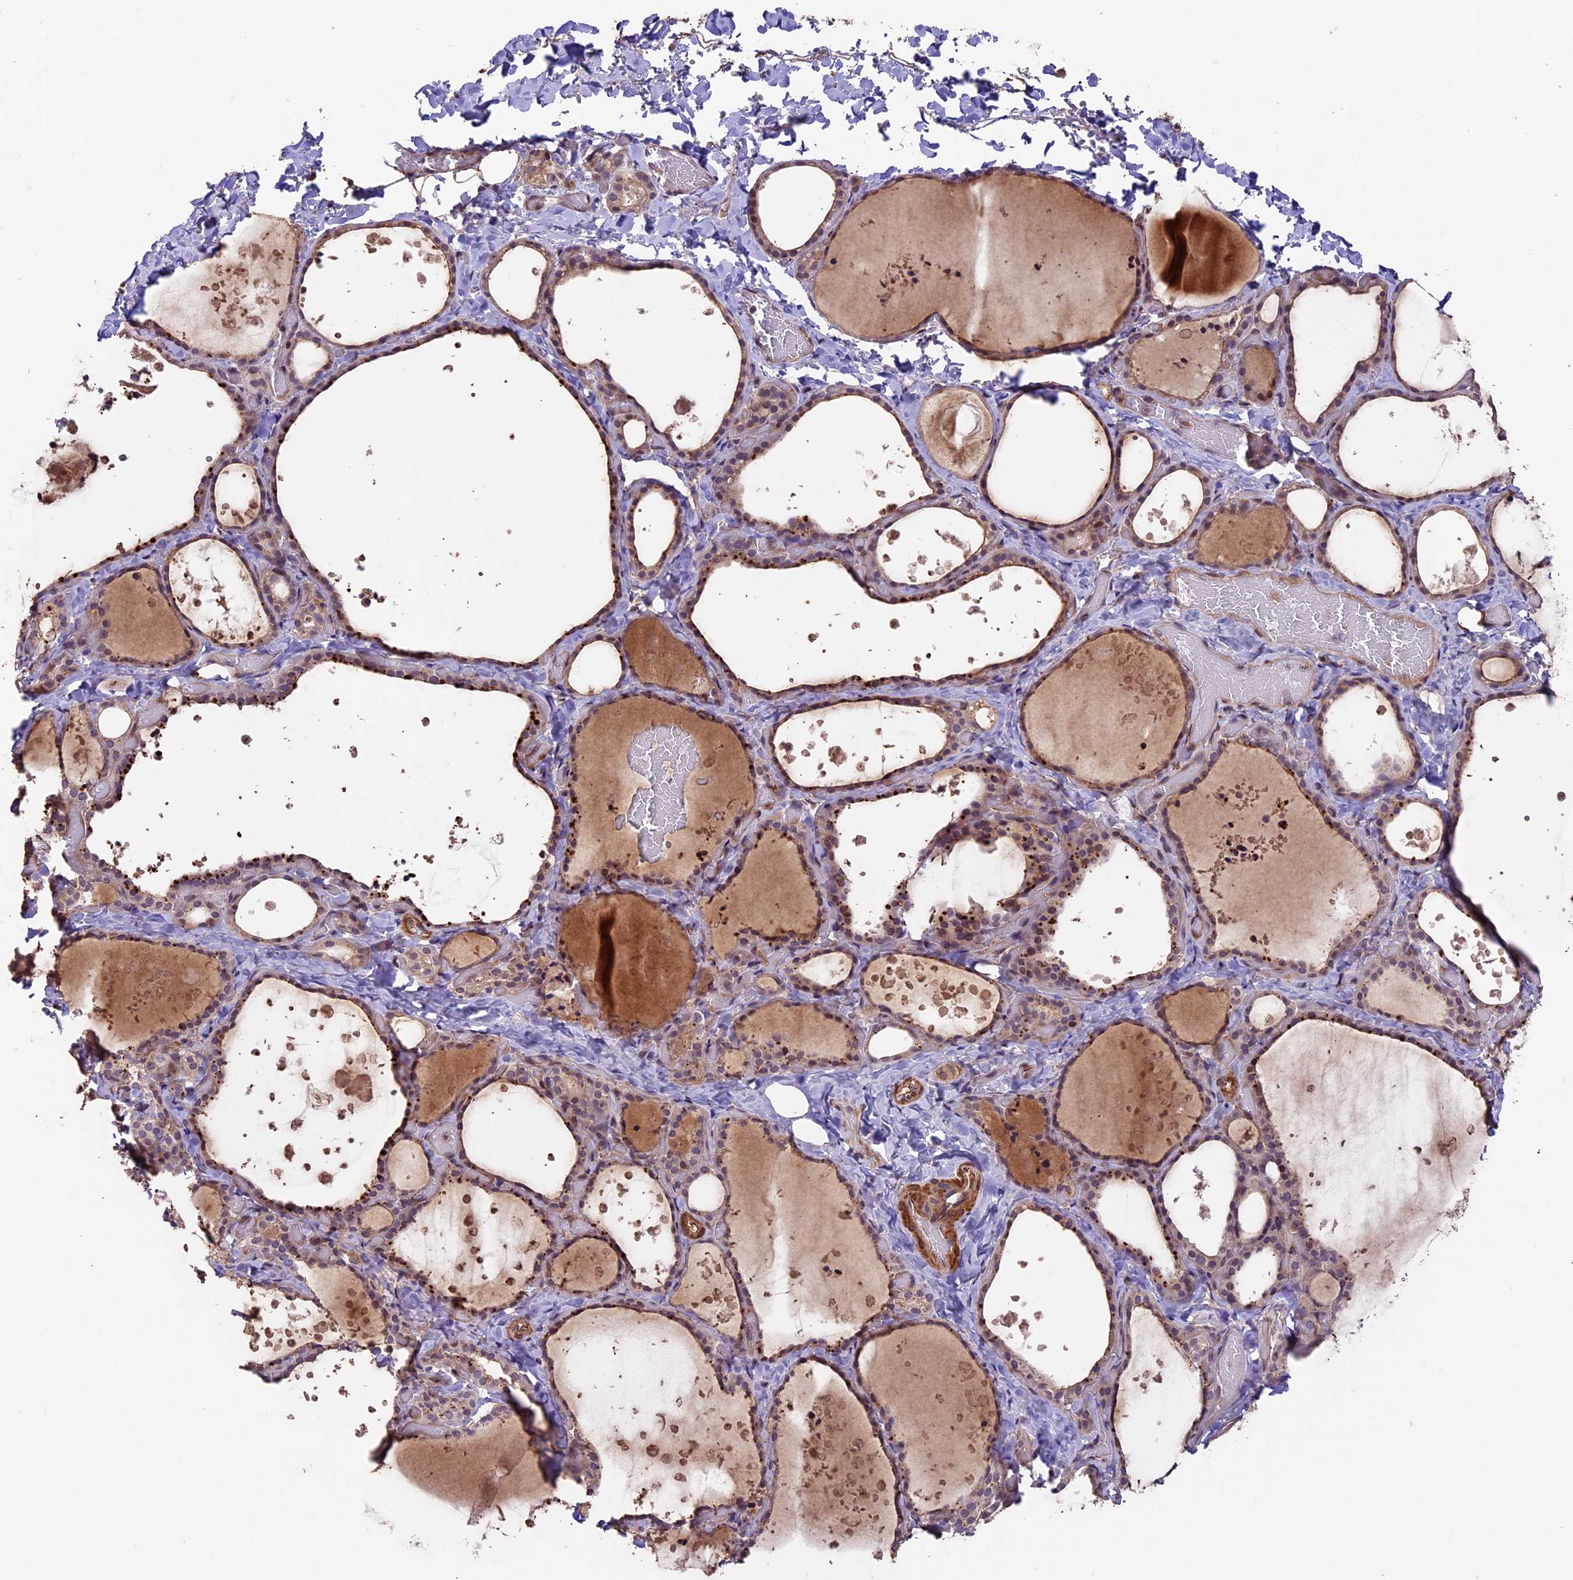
{"staining": {"intensity": "weak", "quantity": ">75%", "location": "cytoplasmic/membranous"}, "tissue": "thyroid gland", "cell_type": "Glandular cells", "image_type": "normal", "snomed": [{"axis": "morphology", "description": "Normal tissue, NOS"}, {"axis": "topography", "description": "Thyroid gland"}], "caption": "Brown immunohistochemical staining in normal thyroid gland reveals weak cytoplasmic/membranous expression in about >75% of glandular cells.", "gene": "GNB5", "patient": {"sex": "female", "age": 44}}